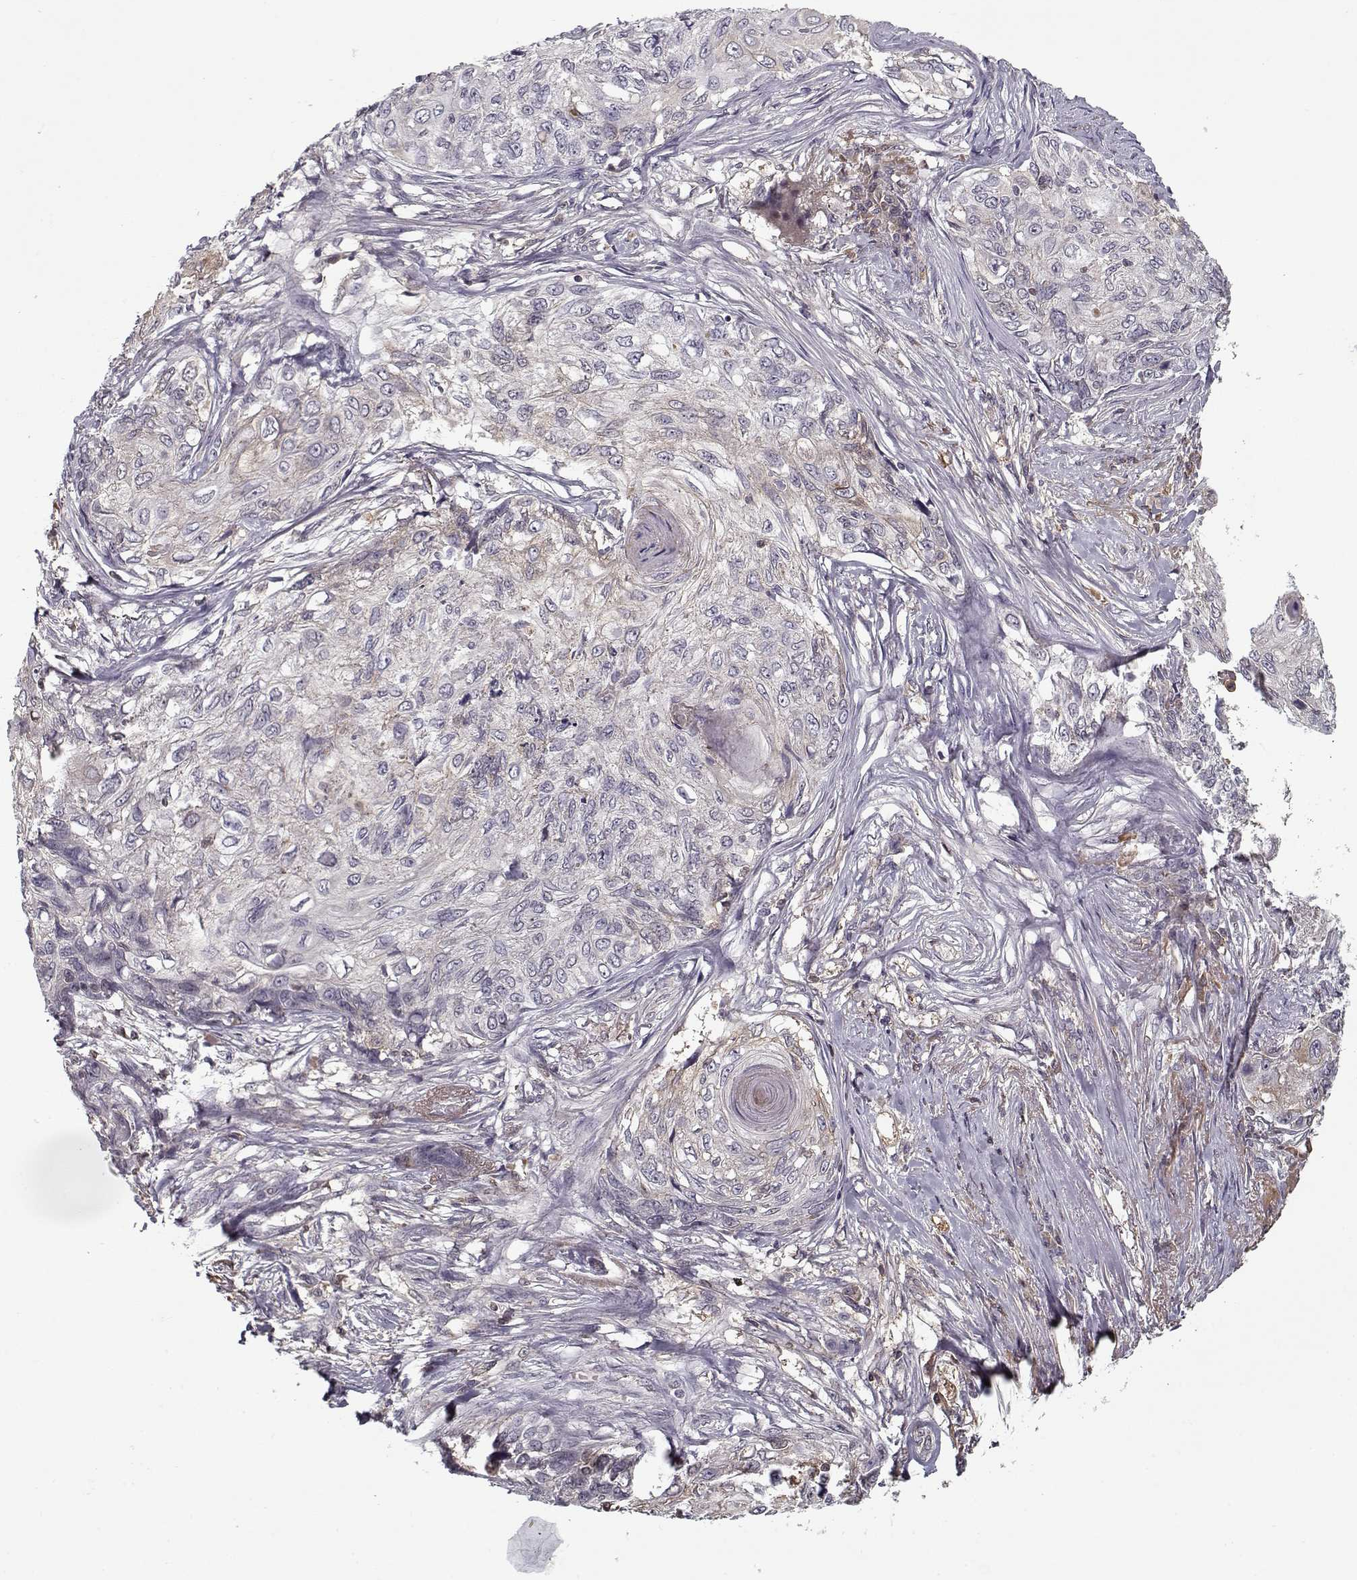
{"staining": {"intensity": "negative", "quantity": "none", "location": "none"}, "tissue": "skin cancer", "cell_type": "Tumor cells", "image_type": "cancer", "snomed": [{"axis": "morphology", "description": "Squamous cell carcinoma, NOS"}, {"axis": "topography", "description": "Skin"}], "caption": "High power microscopy photomicrograph of an immunohistochemistry micrograph of skin cancer (squamous cell carcinoma), revealing no significant positivity in tumor cells.", "gene": "AFM", "patient": {"sex": "male", "age": 92}}